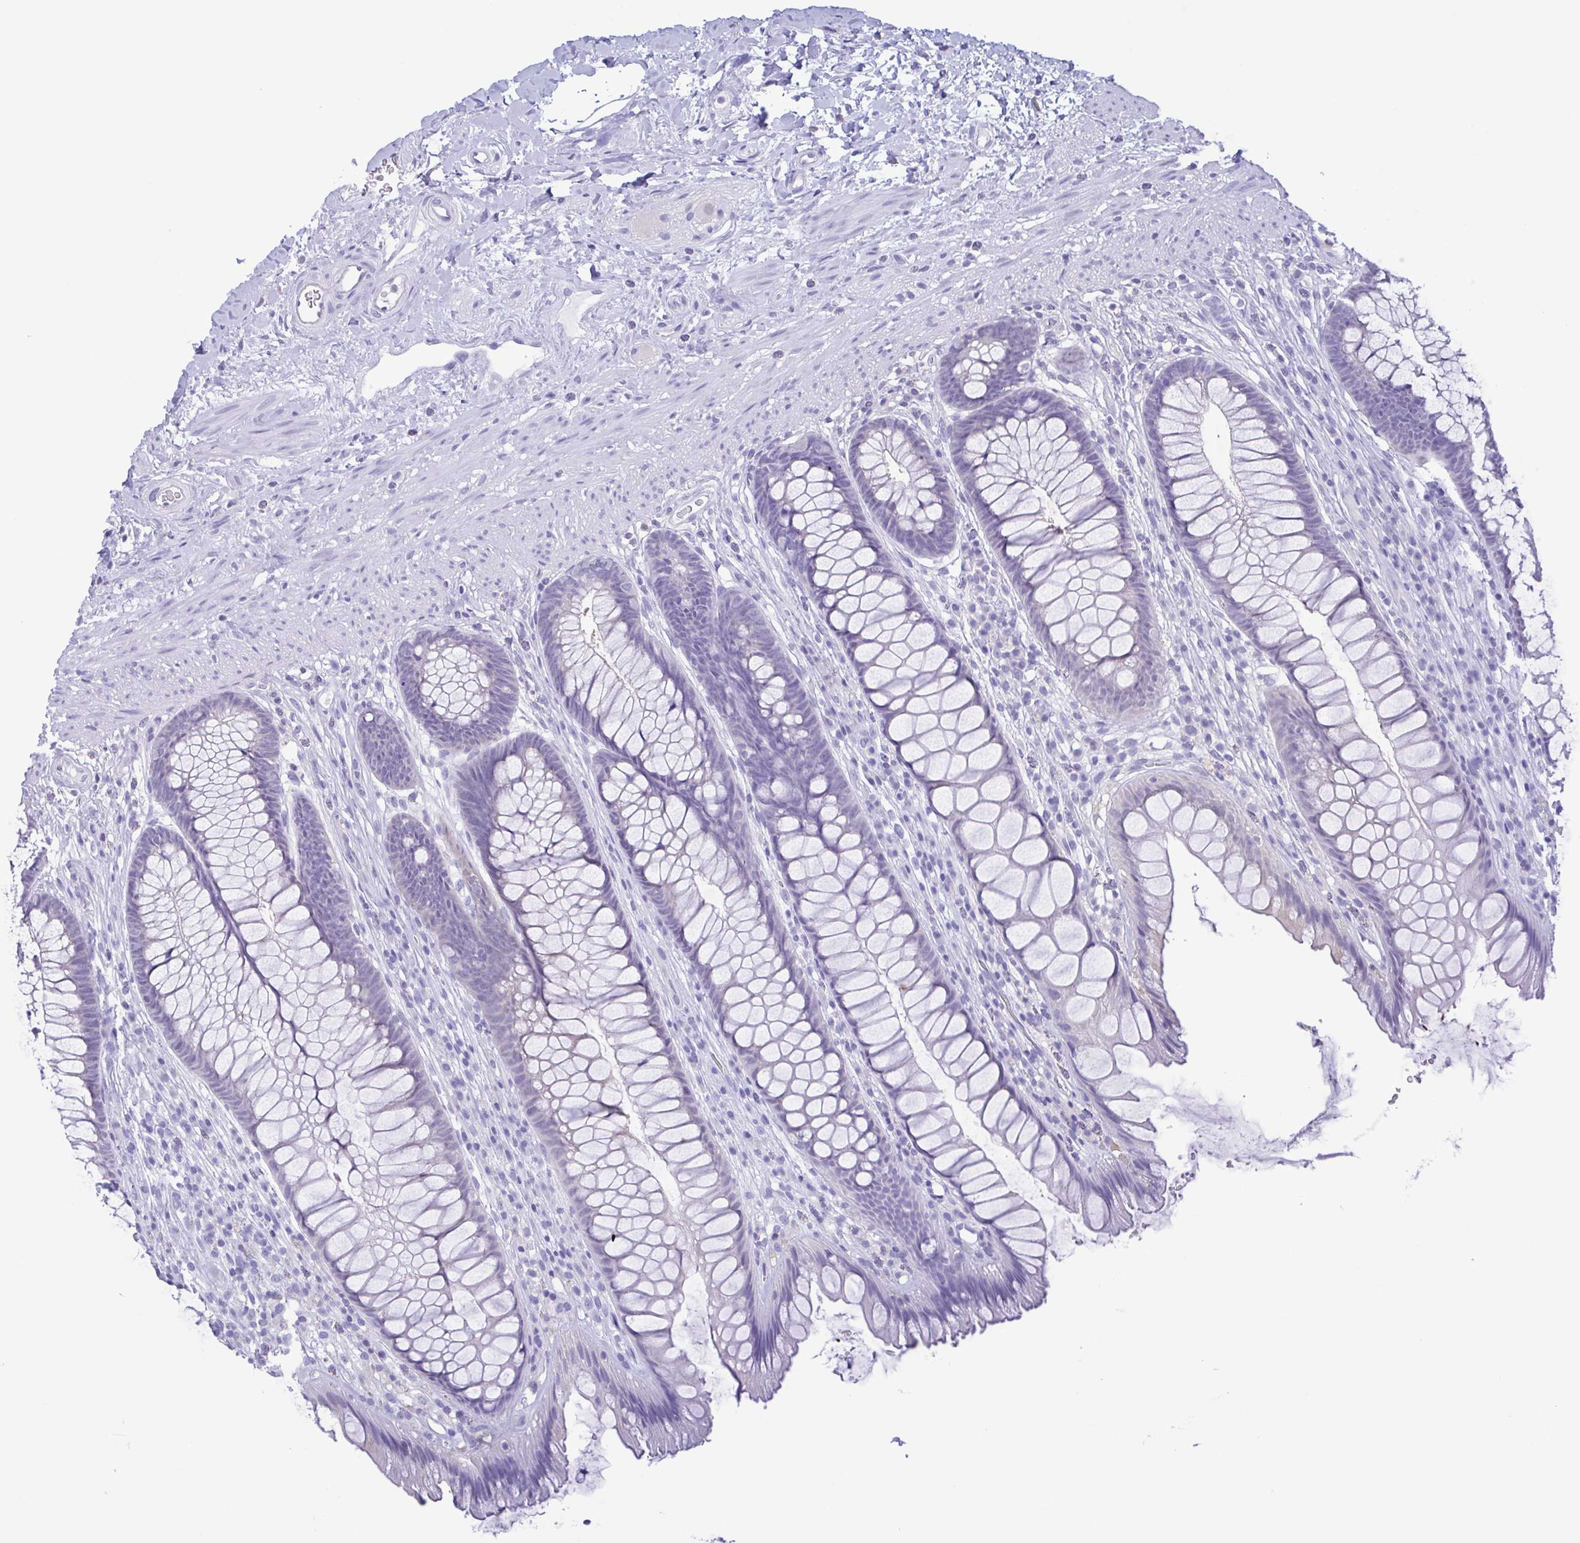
{"staining": {"intensity": "negative", "quantity": "none", "location": "none"}, "tissue": "rectum", "cell_type": "Glandular cells", "image_type": "normal", "snomed": [{"axis": "morphology", "description": "Normal tissue, NOS"}, {"axis": "topography", "description": "Rectum"}], "caption": "IHC of benign human rectum displays no staining in glandular cells.", "gene": "LDHC", "patient": {"sex": "male", "age": 53}}